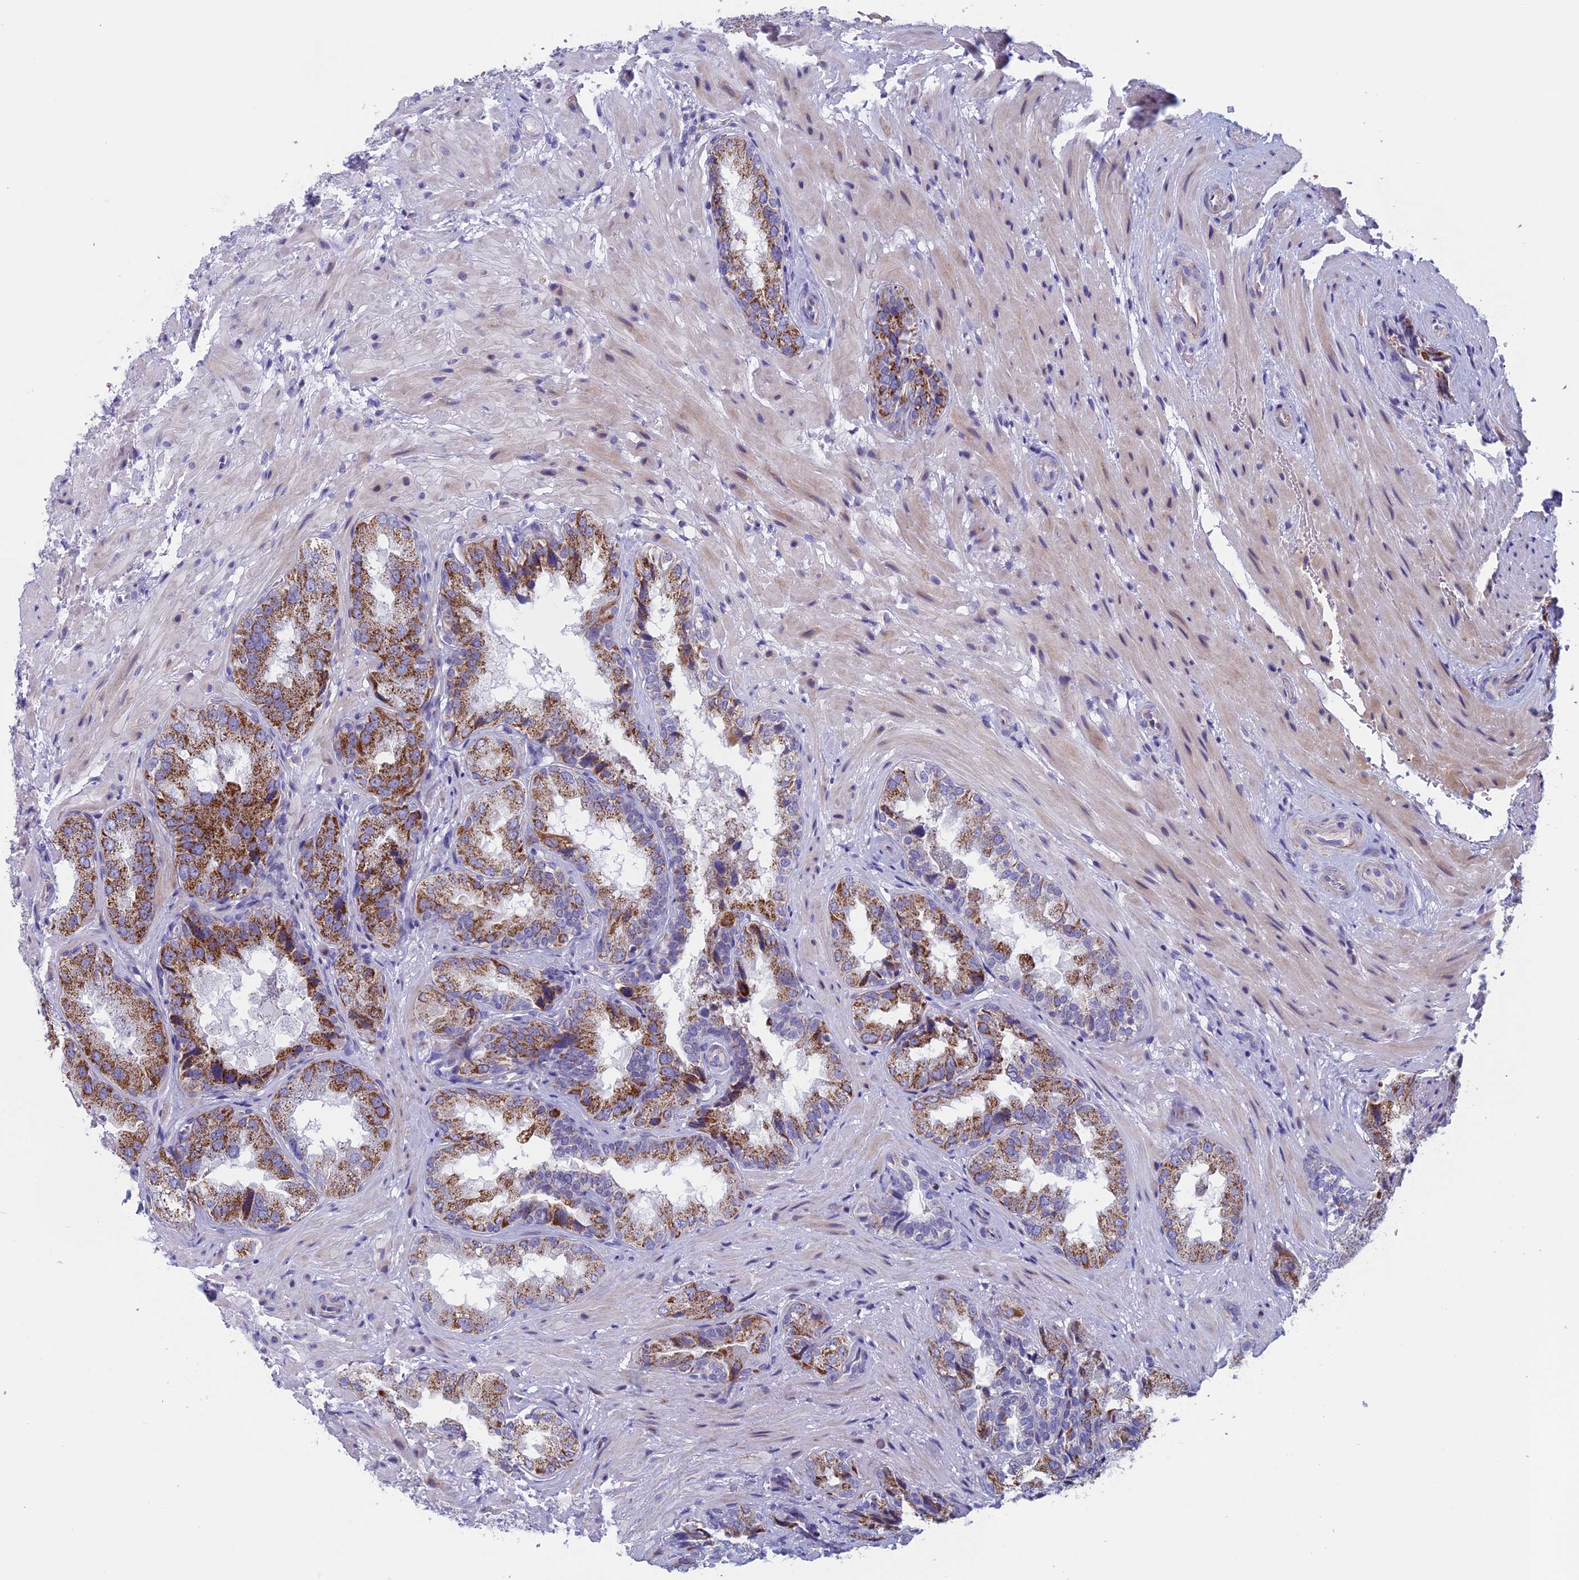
{"staining": {"intensity": "moderate", "quantity": "25%-75%", "location": "cytoplasmic/membranous"}, "tissue": "seminal vesicle", "cell_type": "Glandular cells", "image_type": "normal", "snomed": [{"axis": "morphology", "description": "Normal tissue, NOS"}, {"axis": "topography", "description": "Seminal veicle"}, {"axis": "topography", "description": "Peripheral nerve tissue"}], "caption": "Normal seminal vesicle exhibits moderate cytoplasmic/membranous positivity in approximately 25%-75% of glandular cells (DAB IHC, brown staining for protein, blue staining for nuclei)..", "gene": "NDUFB9", "patient": {"sex": "male", "age": 63}}